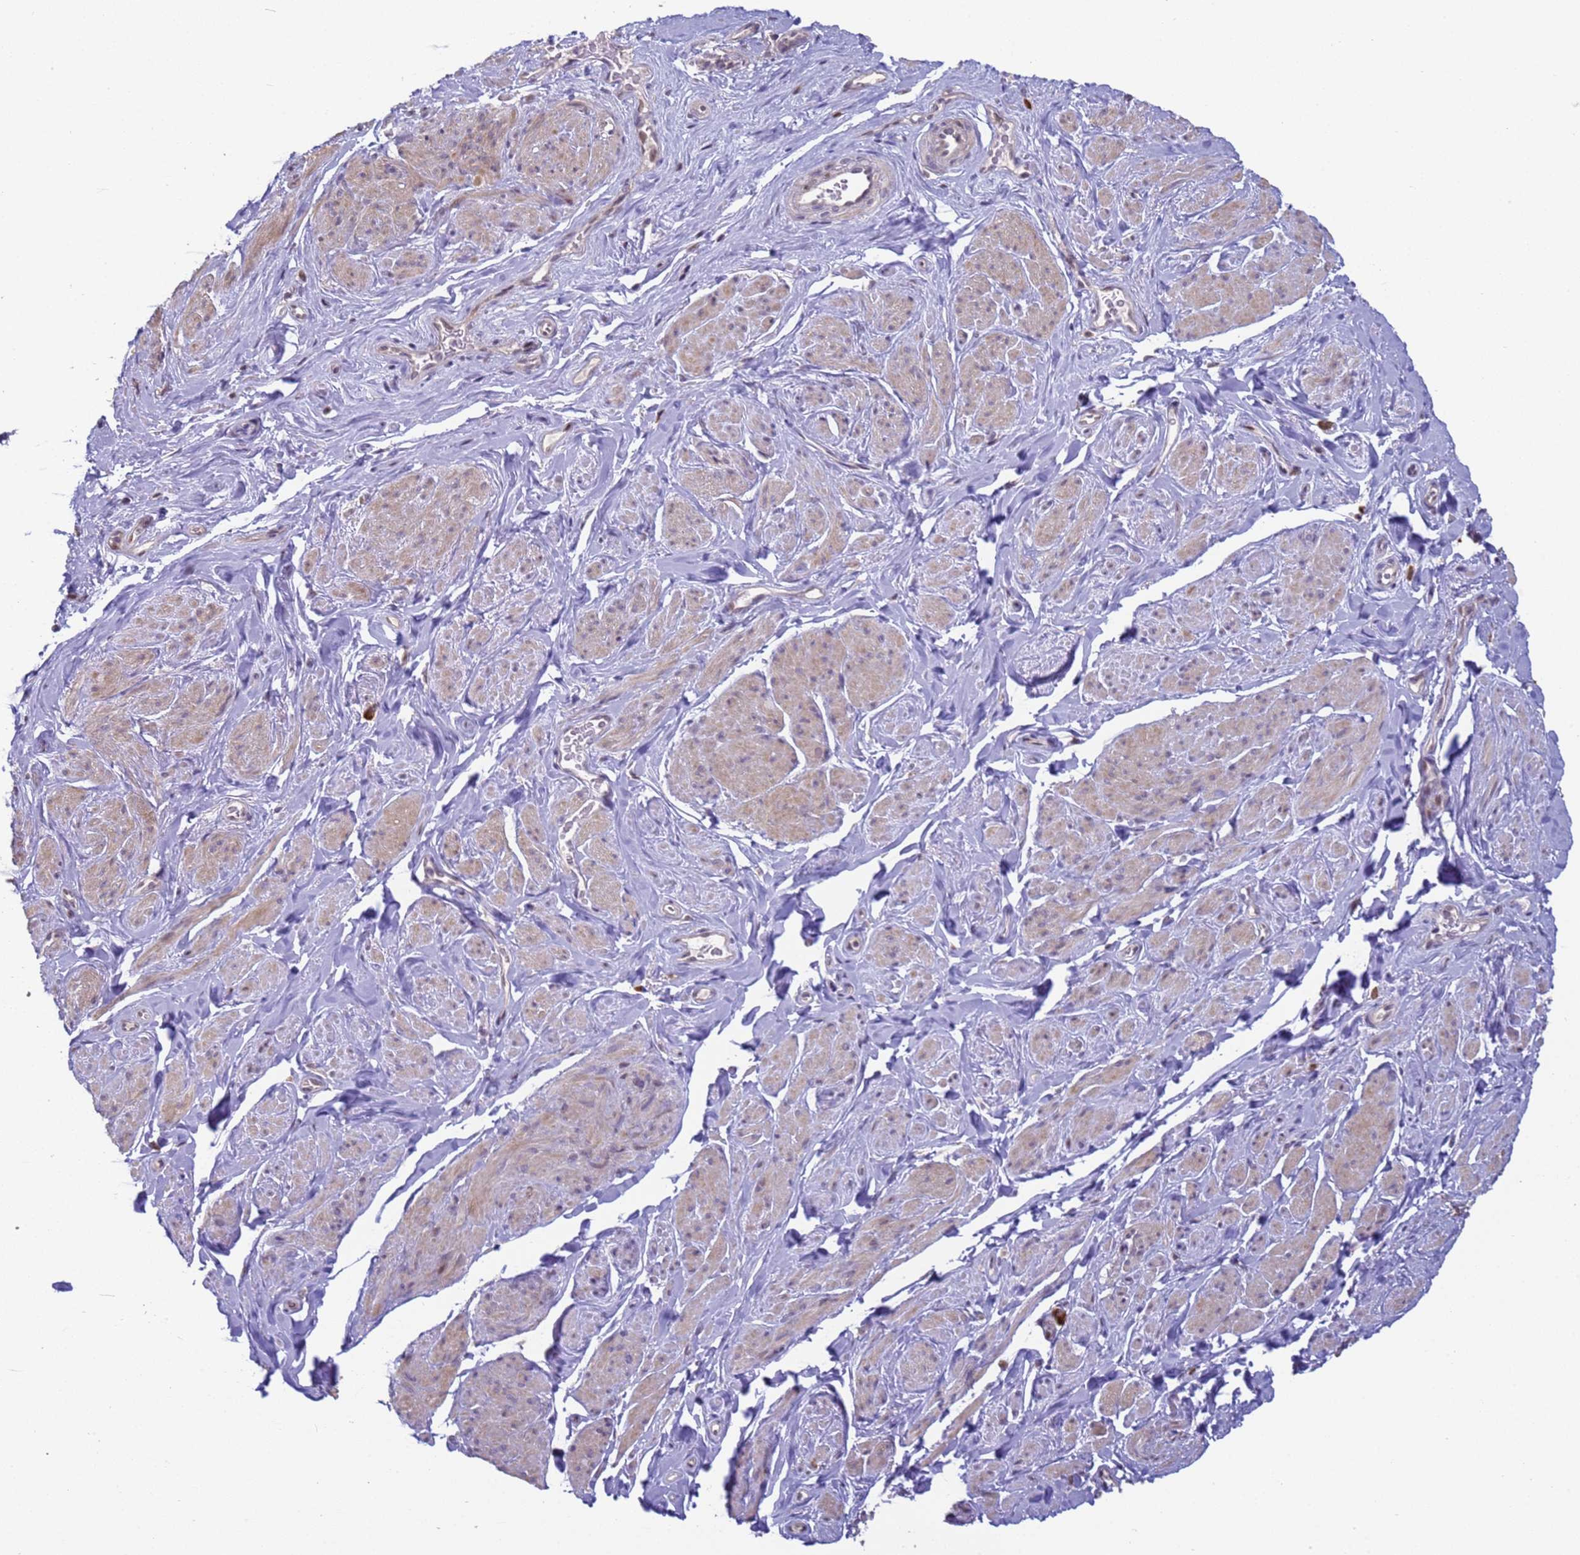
{"staining": {"intensity": "weak", "quantity": "25%-75%", "location": "cytoplasmic/membranous"}, "tissue": "smooth muscle", "cell_type": "Smooth muscle cells", "image_type": "normal", "snomed": [{"axis": "morphology", "description": "Normal tissue, NOS"}, {"axis": "topography", "description": "Smooth muscle"}, {"axis": "topography", "description": "Peripheral nerve tissue"}], "caption": "Brown immunohistochemical staining in benign human smooth muscle exhibits weak cytoplasmic/membranous staining in approximately 25%-75% of smooth muscle cells.", "gene": "VWA3A", "patient": {"sex": "male", "age": 69}}